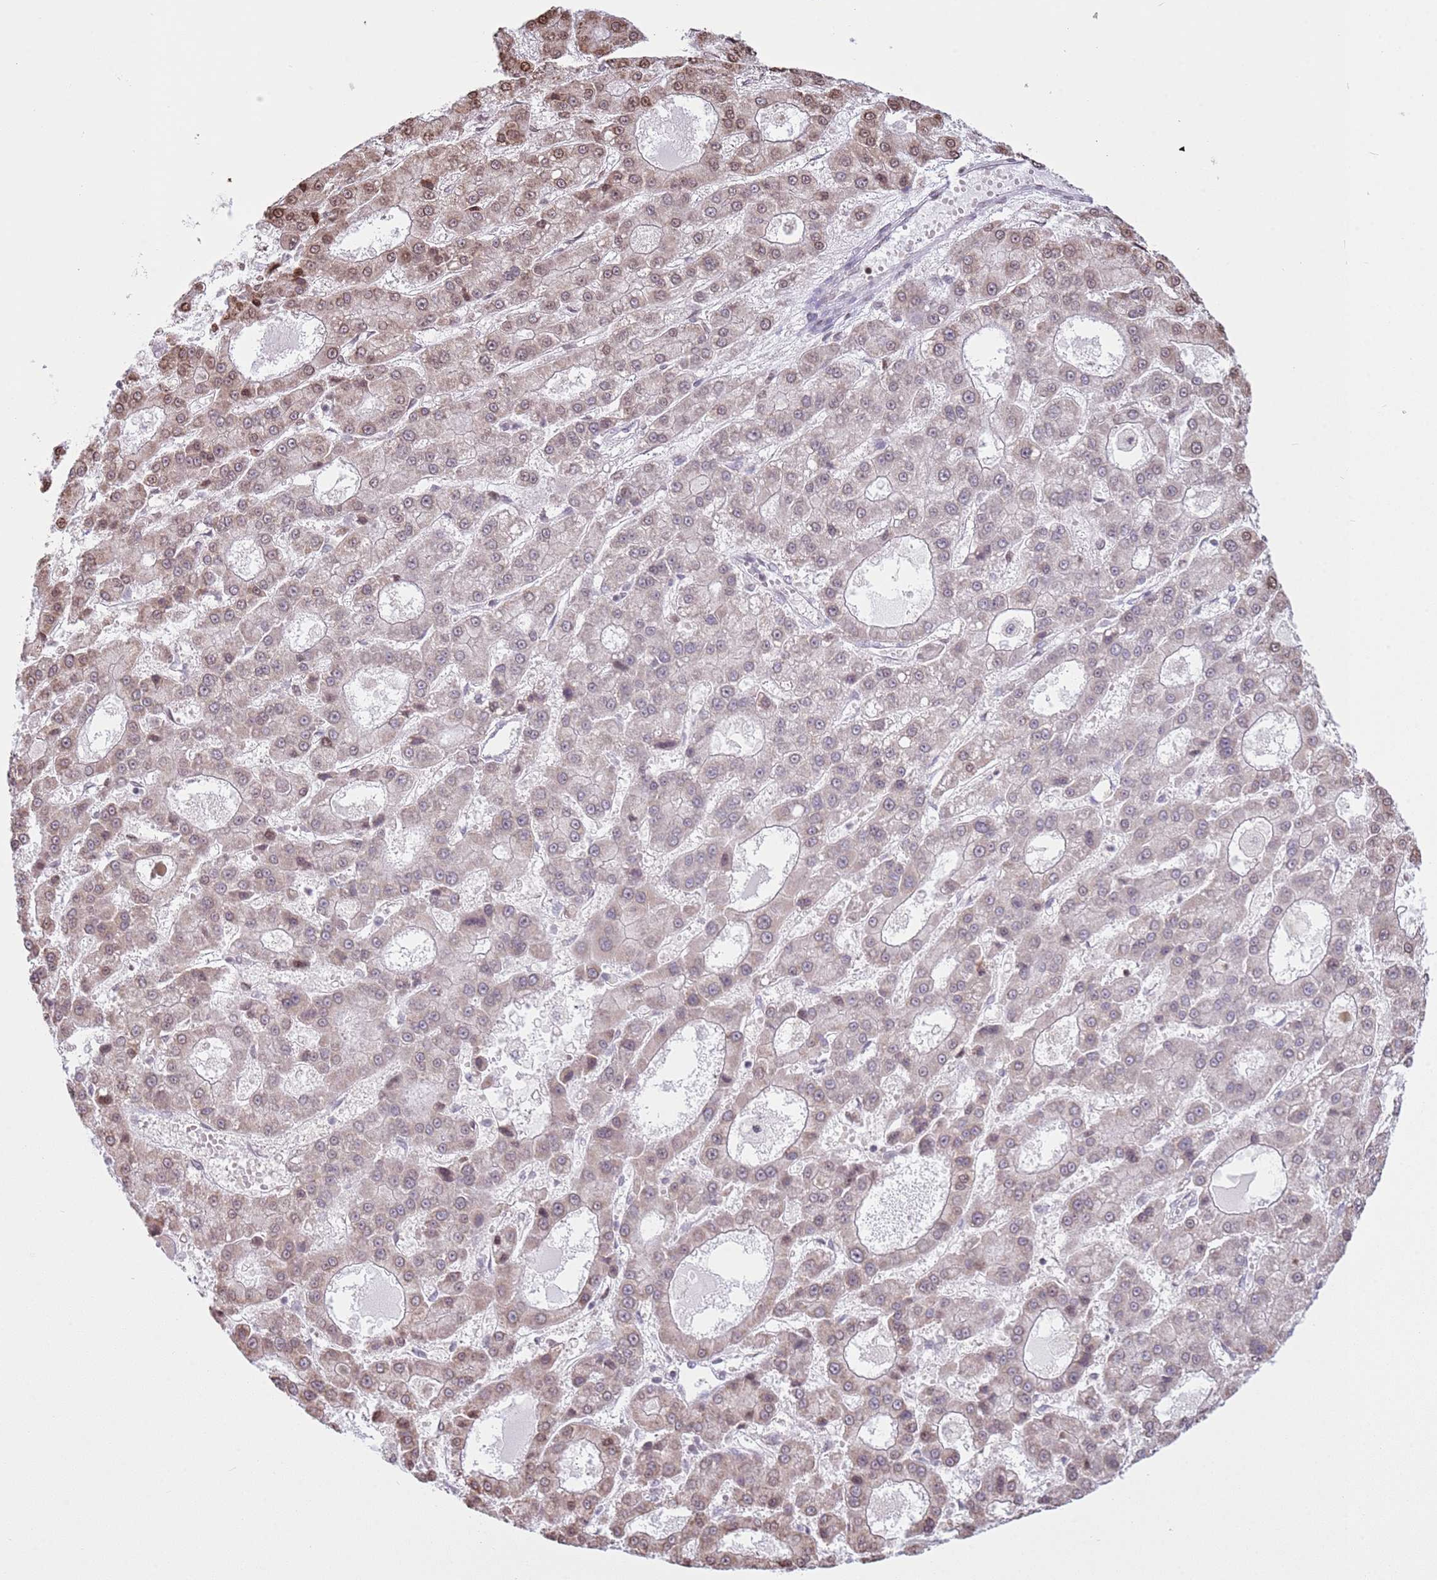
{"staining": {"intensity": "weak", "quantity": "25%-75%", "location": "cytoplasmic/membranous,nuclear"}, "tissue": "liver cancer", "cell_type": "Tumor cells", "image_type": "cancer", "snomed": [{"axis": "morphology", "description": "Carcinoma, Hepatocellular, NOS"}, {"axis": "topography", "description": "Liver"}], "caption": "DAB (3,3'-diaminobenzidine) immunohistochemical staining of liver cancer reveals weak cytoplasmic/membranous and nuclear protein staining in approximately 25%-75% of tumor cells. (Stains: DAB (3,3'-diaminobenzidine) in brown, nuclei in blue, Microscopy: brightfield microscopy at high magnification).", "gene": "SCAF1", "patient": {"sex": "male", "age": 70}}